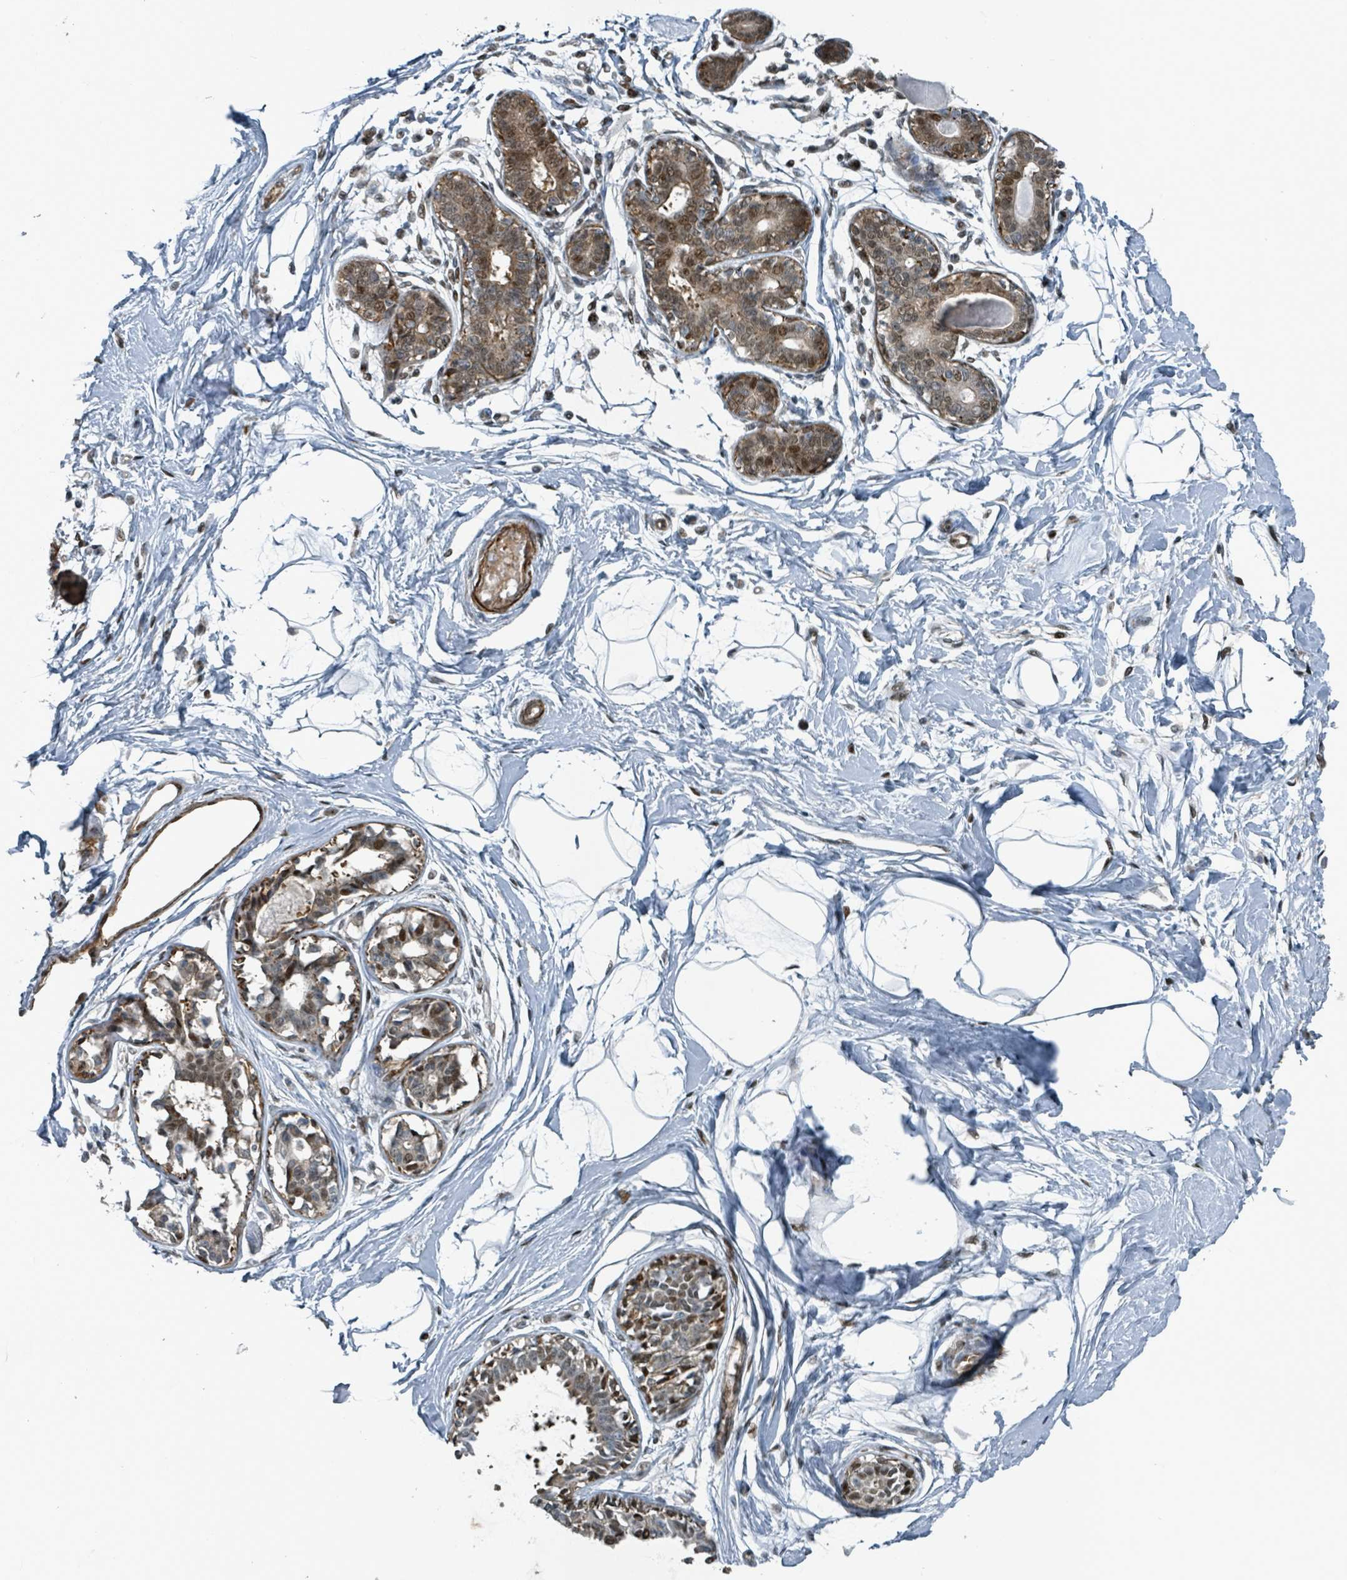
{"staining": {"intensity": "negative", "quantity": "none", "location": "none"}, "tissue": "breast", "cell_type": "Adipocytes", "image_type": "normal", "snomed": [{"axis": "morphology", "description": "Normal tissue, NOS"}, {"axis": "topography", "description": "Breast"}], "caption": "Immunohistochemistry histopathology image of unremarkable human breast stained for a protein (brown), which demonstrates no staining in adipocytes.", "gene": "RHPN2", "patient": {"sex": "female", "age": 45}}